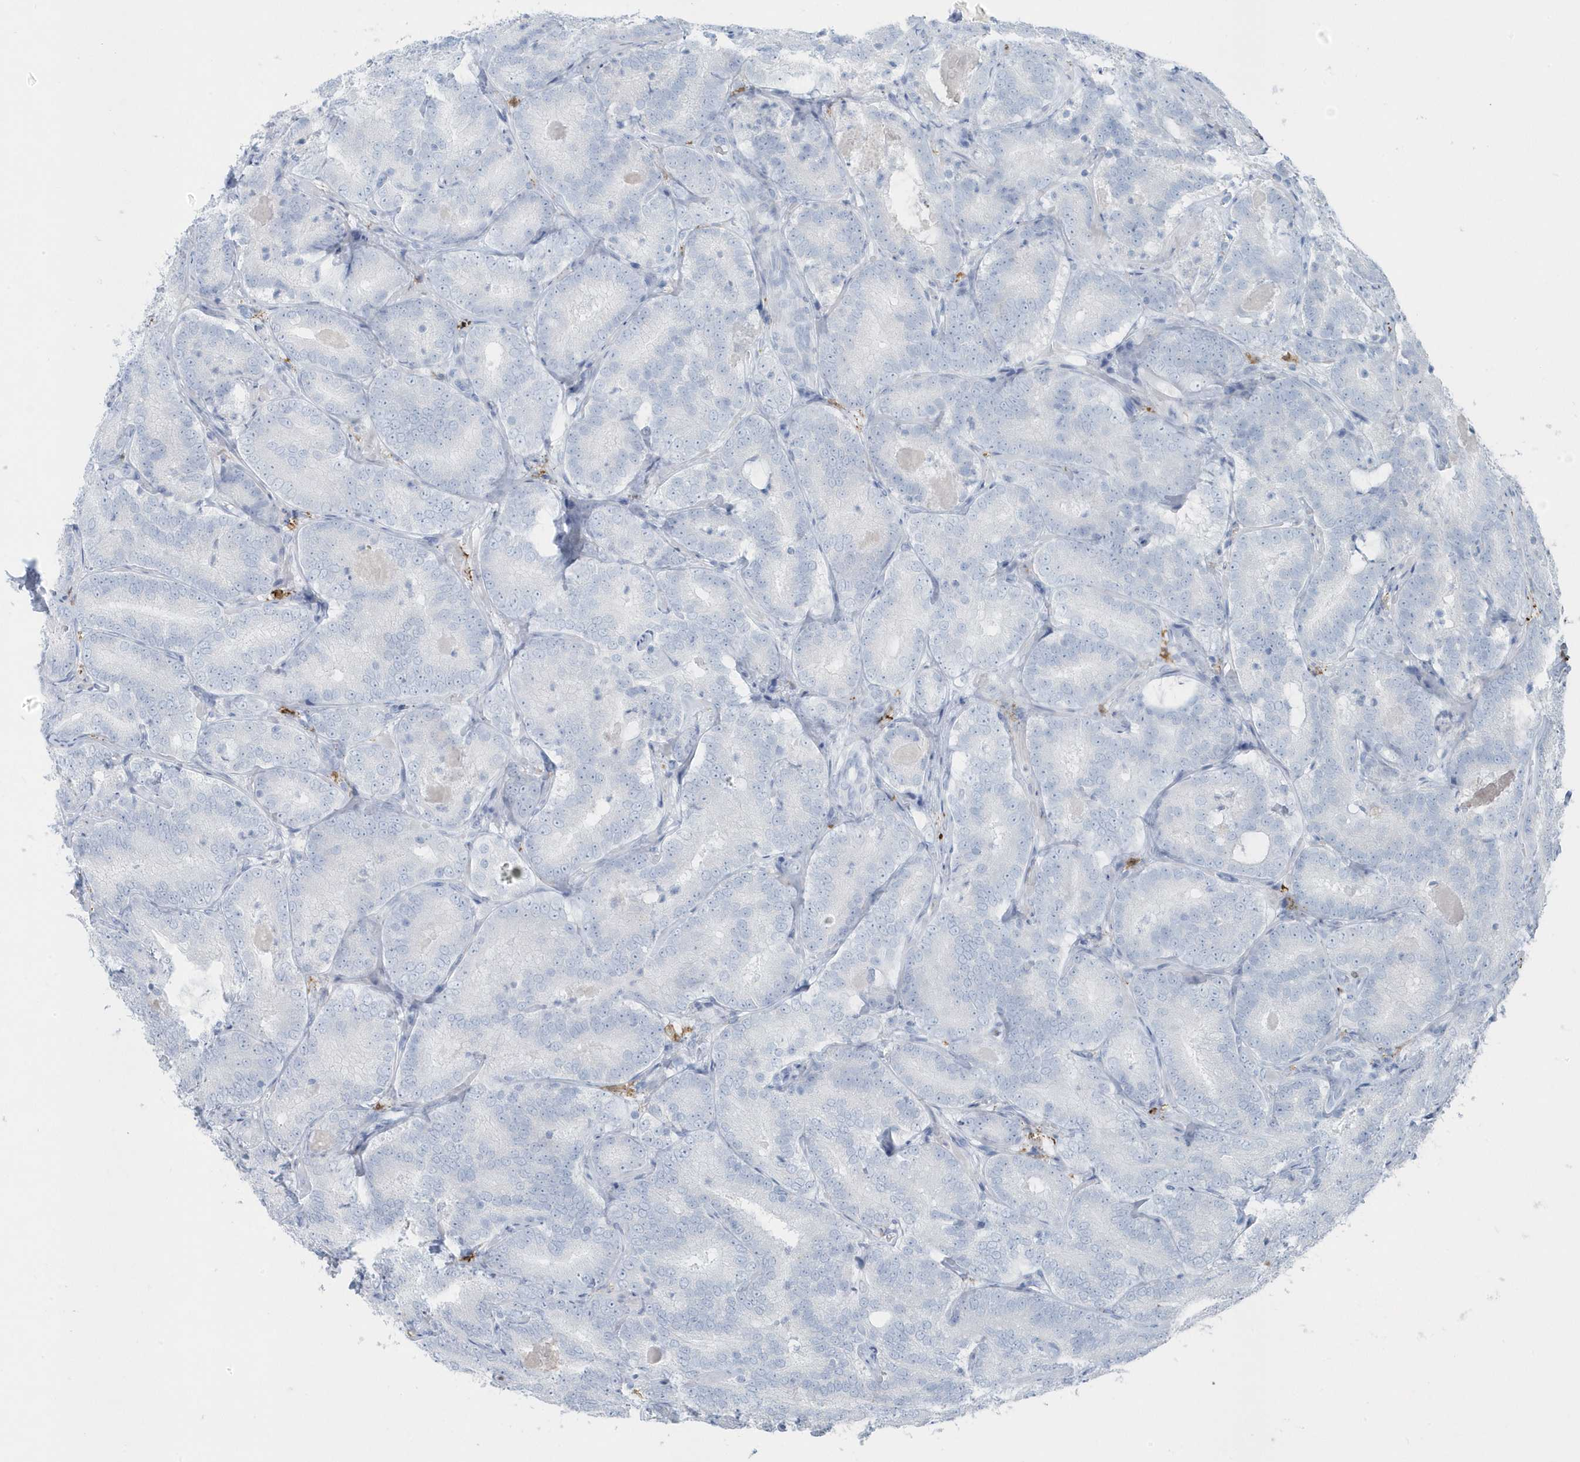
{"staining": {"intensity": "negative", "quantity": "none", "location": "none"}, "tissue": "prostate cancer", "cell_type": "Tumor cells", "image_type": "cancer", "snomed": [{"axis": "morphology", "description": "Adenocarcinoma, High grade"}, {"axis": "topography", "description": "Prostate"}], "caption": "IHC image of neoplastic tissue: human prostate cancer (high-grade adenocarcinoma) stained with DAB shows no significant protein positivity in tumor cells.", "gene": "FAM98A", "patient": {"sex": "male", "age": 57}}